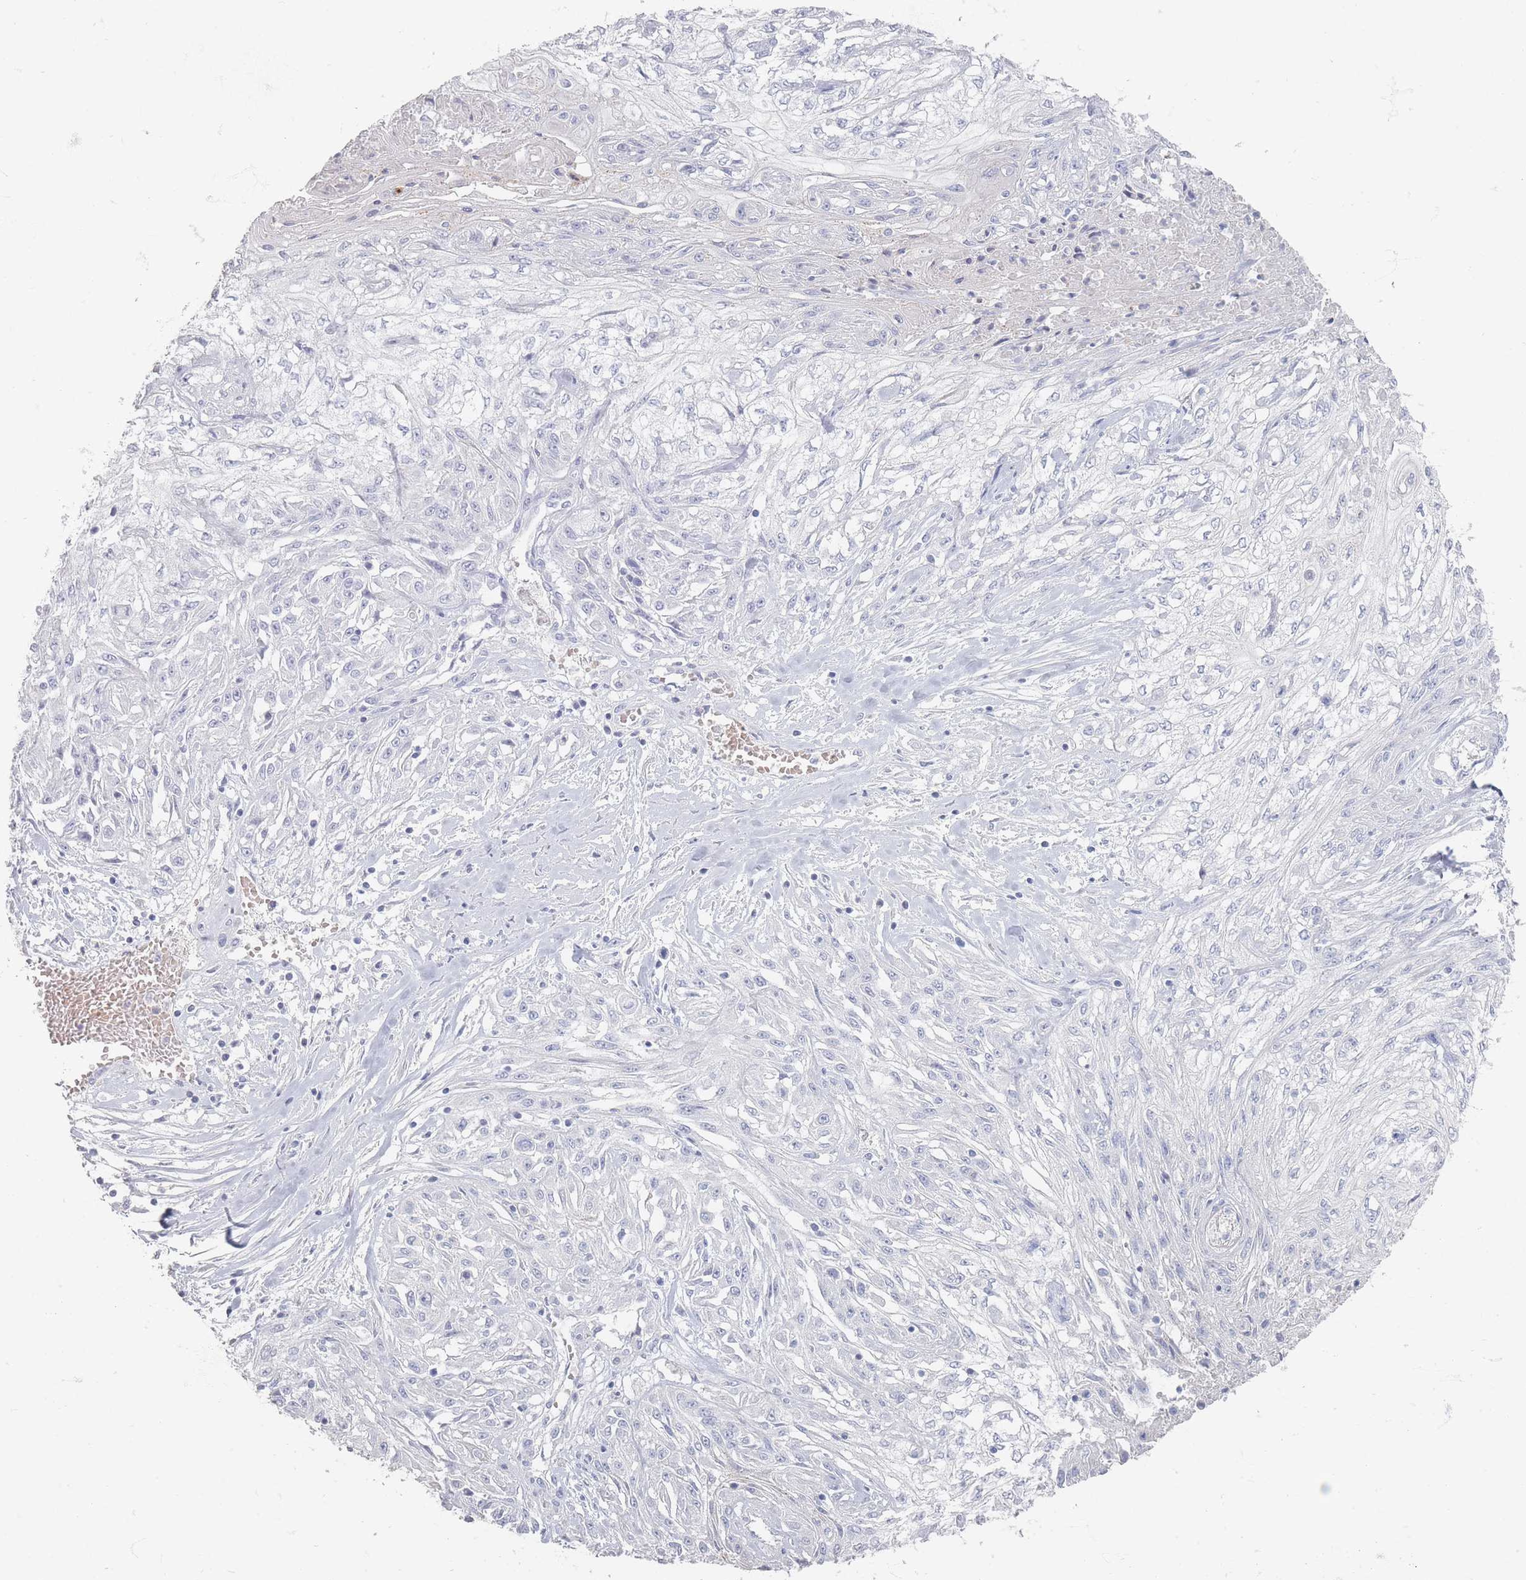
{"staining": {"intensity": "negative", "quantity": "none", "location": "none"}, "tissue": "skin cancer", "cell_type": "Tumor cells", "image_type": "cancer", "snomed": [{"axis": "morphology", "description": "Squamous cell carcinoma, NOS"}, {"axis": "morphology", "description": "Squamous cell carcinoma, metastatic, NOS"}, {"axis": "topography", "description": "Skin"}, {"axis": "topography", "description": "Lymph node"}], "caption": "Immunohistochemistry image of neoplastic tissue: human squamous cell carcinoma (skin) stained with DAB (3,3'-diaminobenzidine) demonstrates no significant protein positivity in tumor cells.", "gene": "HELZ2", "patient": {"sex": "male", "age": 75}}